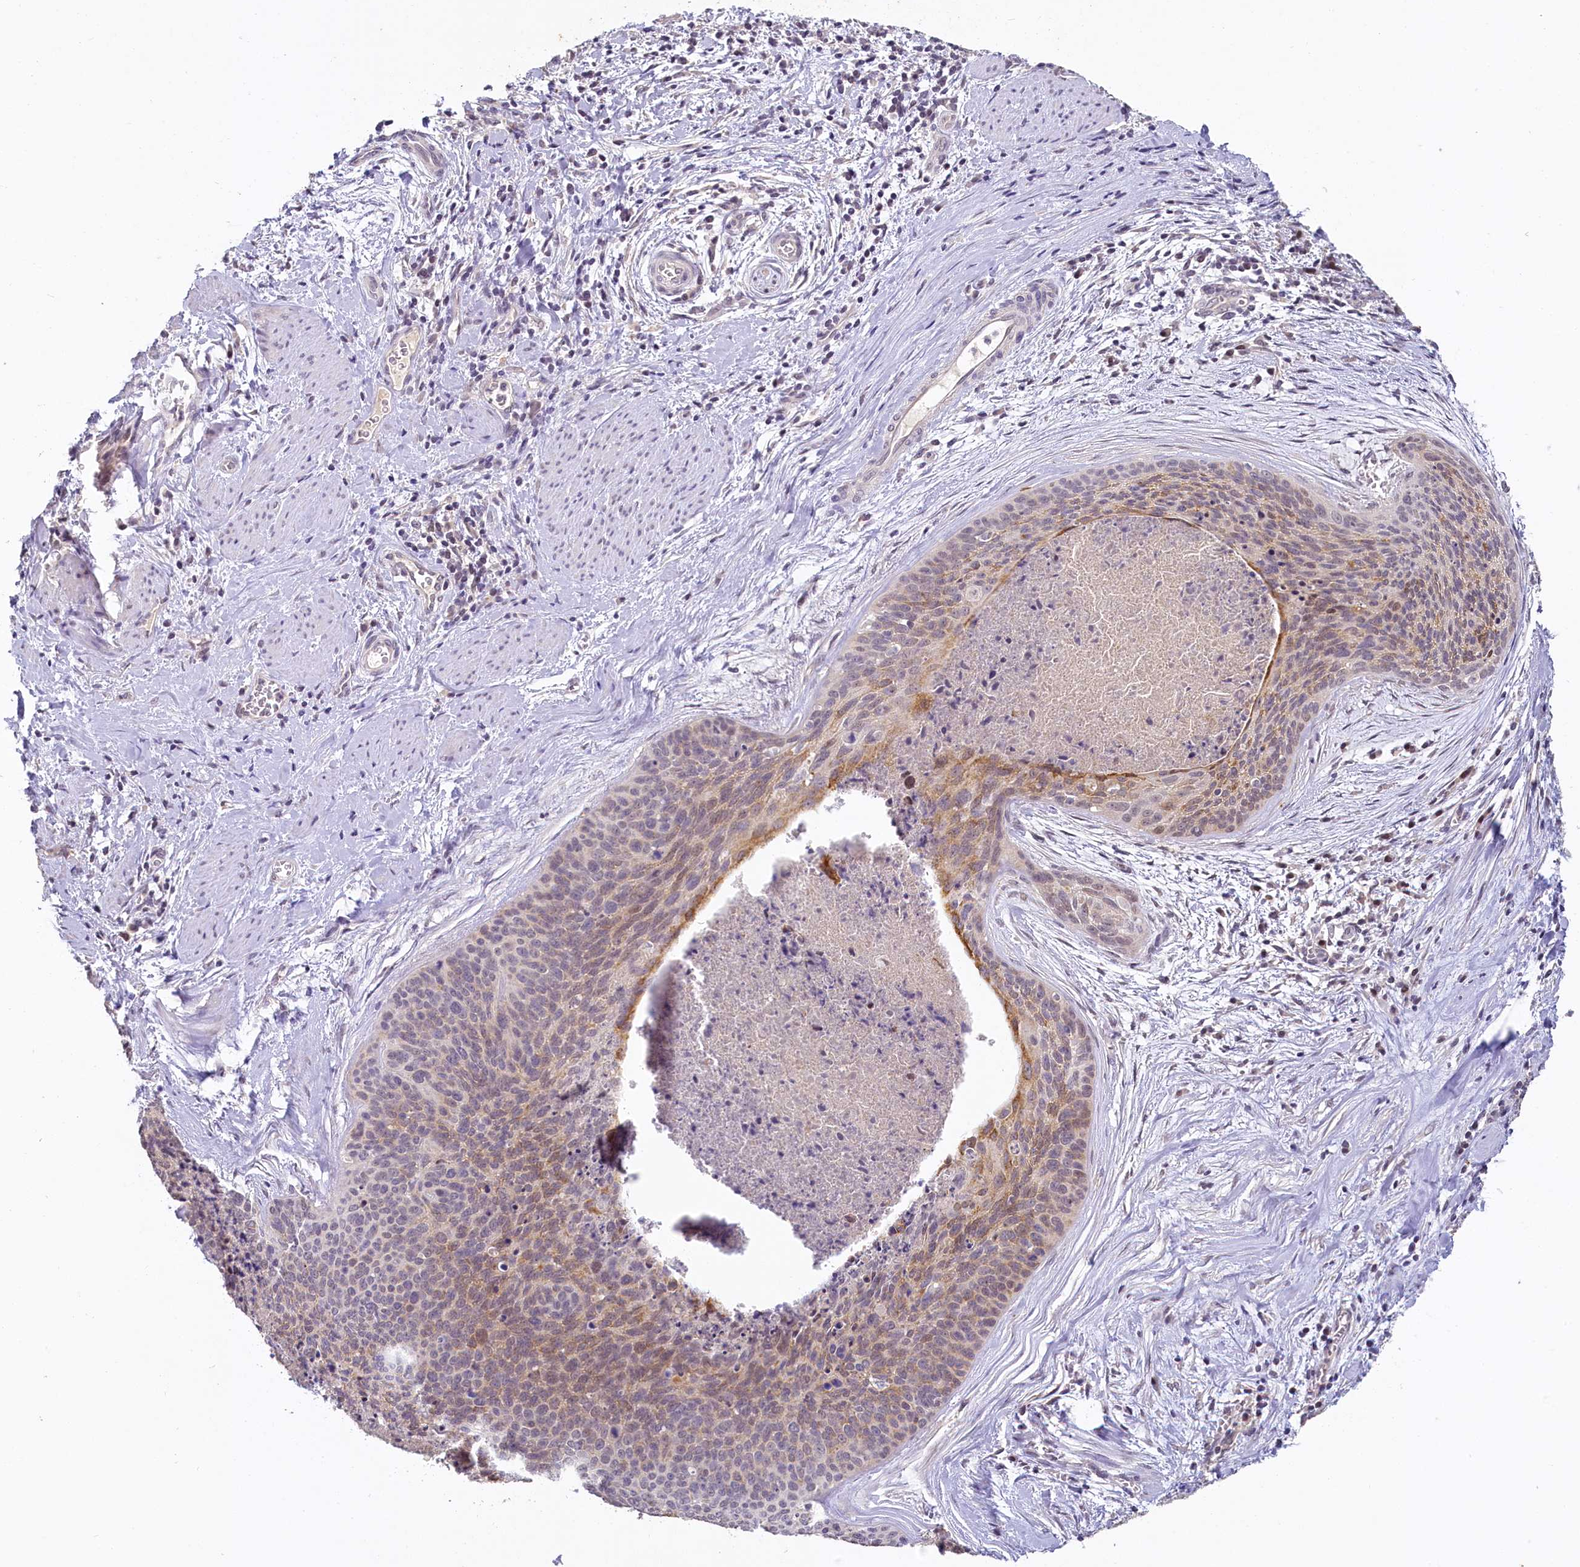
{"staining": {"intensity": "weak", "quantity": "<25%", "location": "cytoplasmic/membranous,nuclear"}, "tissue": "cervical cancer", "cell_type": "Tumor cells", "image_type": "cancer", "snomed": [{"axis": "morphology", "description": "Squamous cell carcinoma, NOS"}, {"axis": "topography", "description": "Cervix"}], "caption": "This is a photomicrograph of immunohistochemistry staining of cervical cancer, which shows no staining in tumor cells.", "gene": "MUCL1", "patient": {"sex": "female", "age": 55}}